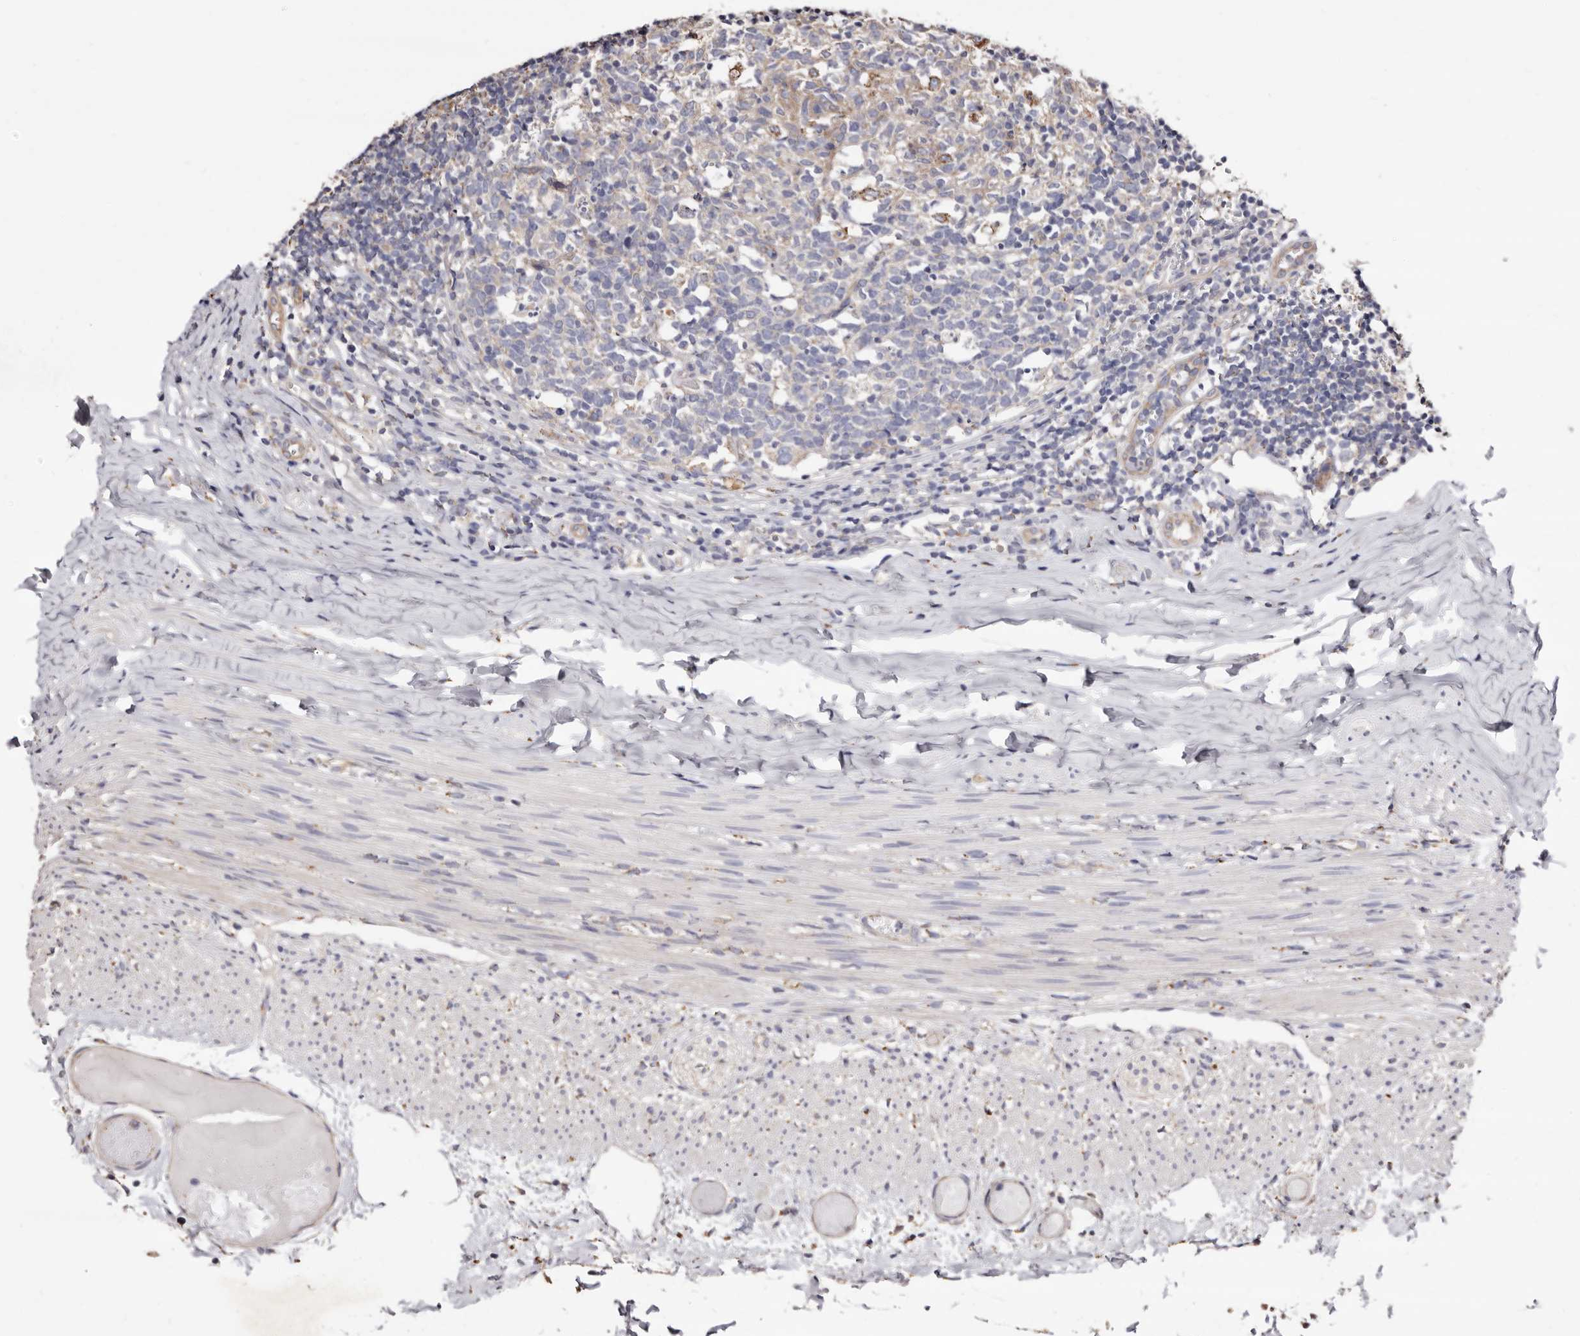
{"staining": {"intensity": "moderate", "quantity": "25%-75%", "location": "cytoplasmic/membranous"}, "tissue": "appendix", "cell_type": "Glandular cells", "image_type": "normal", "snomed": [{"axis": "morphology", "description": "Normal tissue, NOS"}, {"axis": "topography", "description": "Appendix"}], "caption": "Protein staining exhibits moderate cytoplasmic/membranous expression in about 25%-75% of glandular cells in unremarkable appendix.", "gene": "LUZP1", "patient": {"sex": "male", "age": 8}}